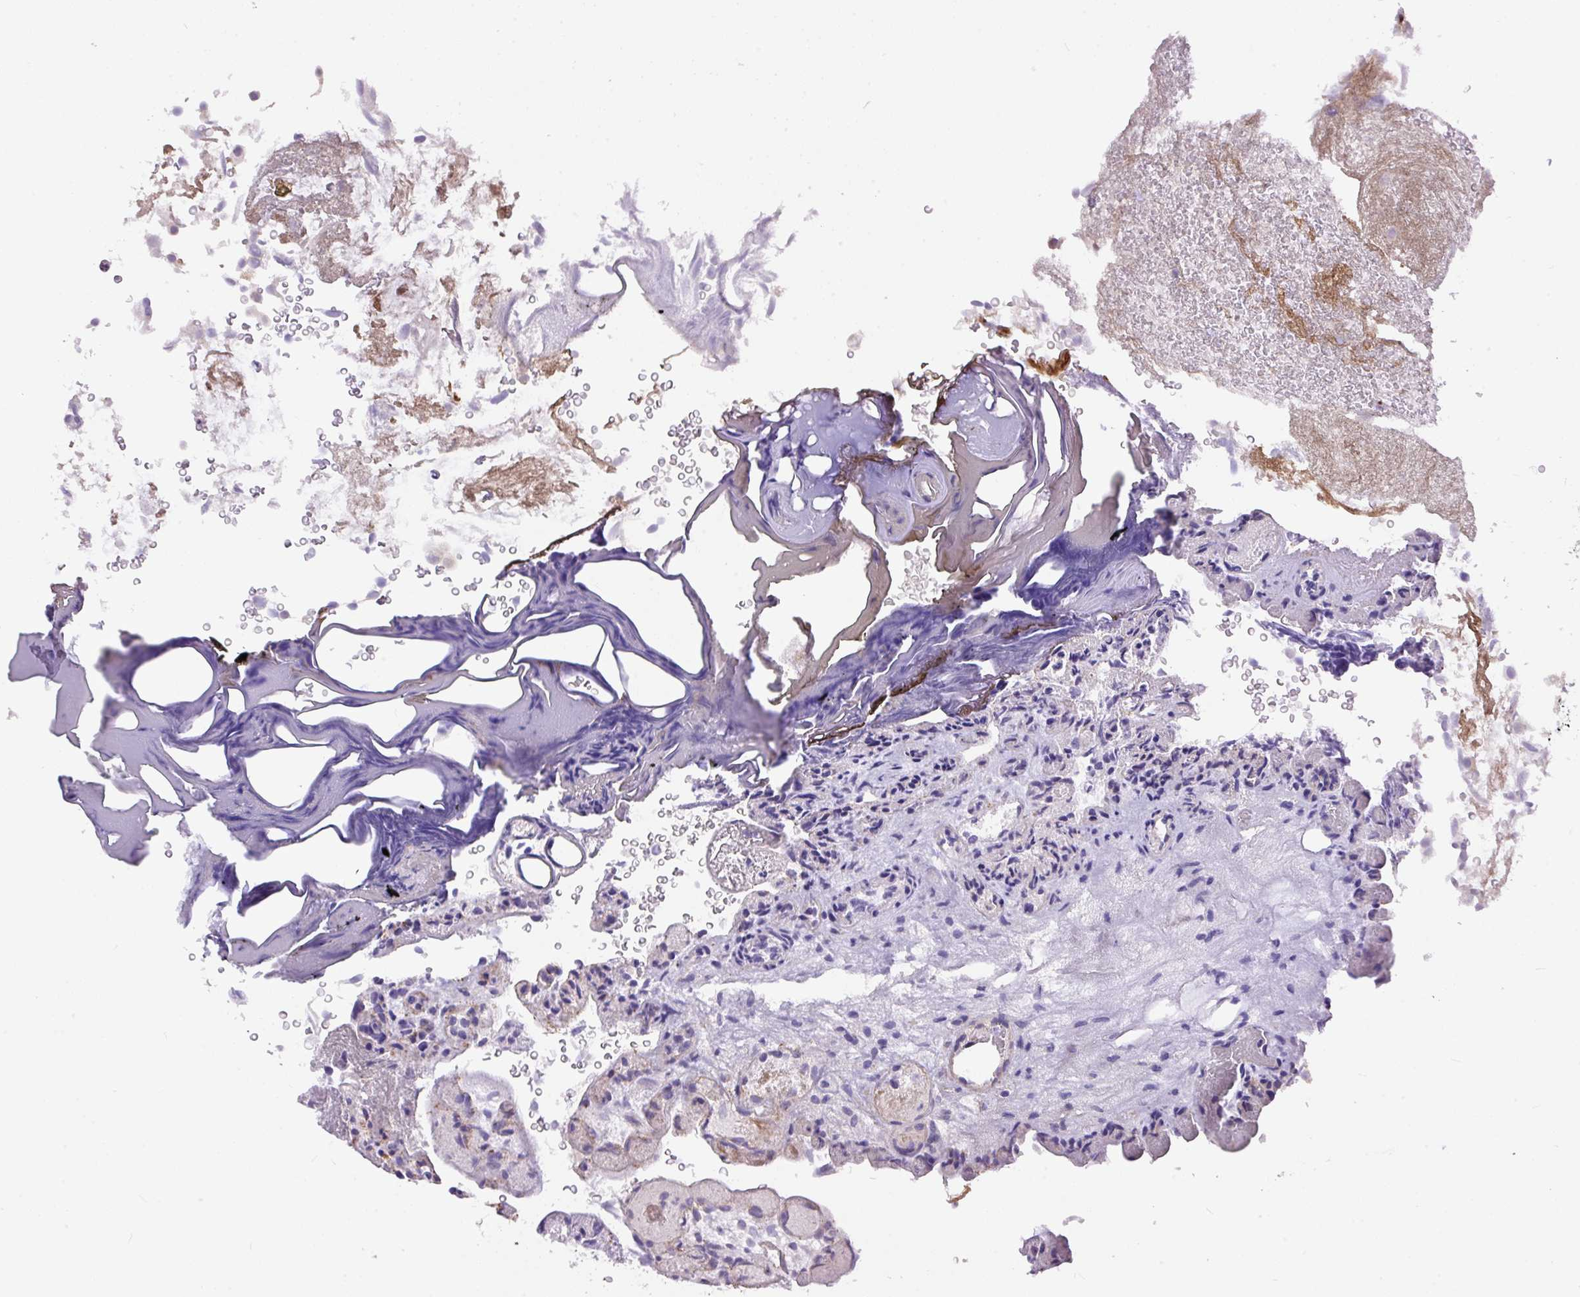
{"staining": {"intensity": "weak", "quantity": "<25%", "location": "cytoplasmic/membranous,nuclear"}, "tissue": "urothelial cancer", "cell_type": "Tumor cells", "image_type": "cancer", "snomed": [{"axis": "morphology", "description": "Urothelial carcinoma, Low grade"}, {"axis": "topography", "description": "Urinary bladder"}], "caption": "Tumor cells show no significant positivity in urothelial carcinoma (low-grade). (Stains: DAB immunohistochemistry (IHC) with hematoxylin counter stain, Microscopy: brightfield microscopy at high magnification).", "gene": "PPME1", "patient": {"sex": "male", "age": 78}}